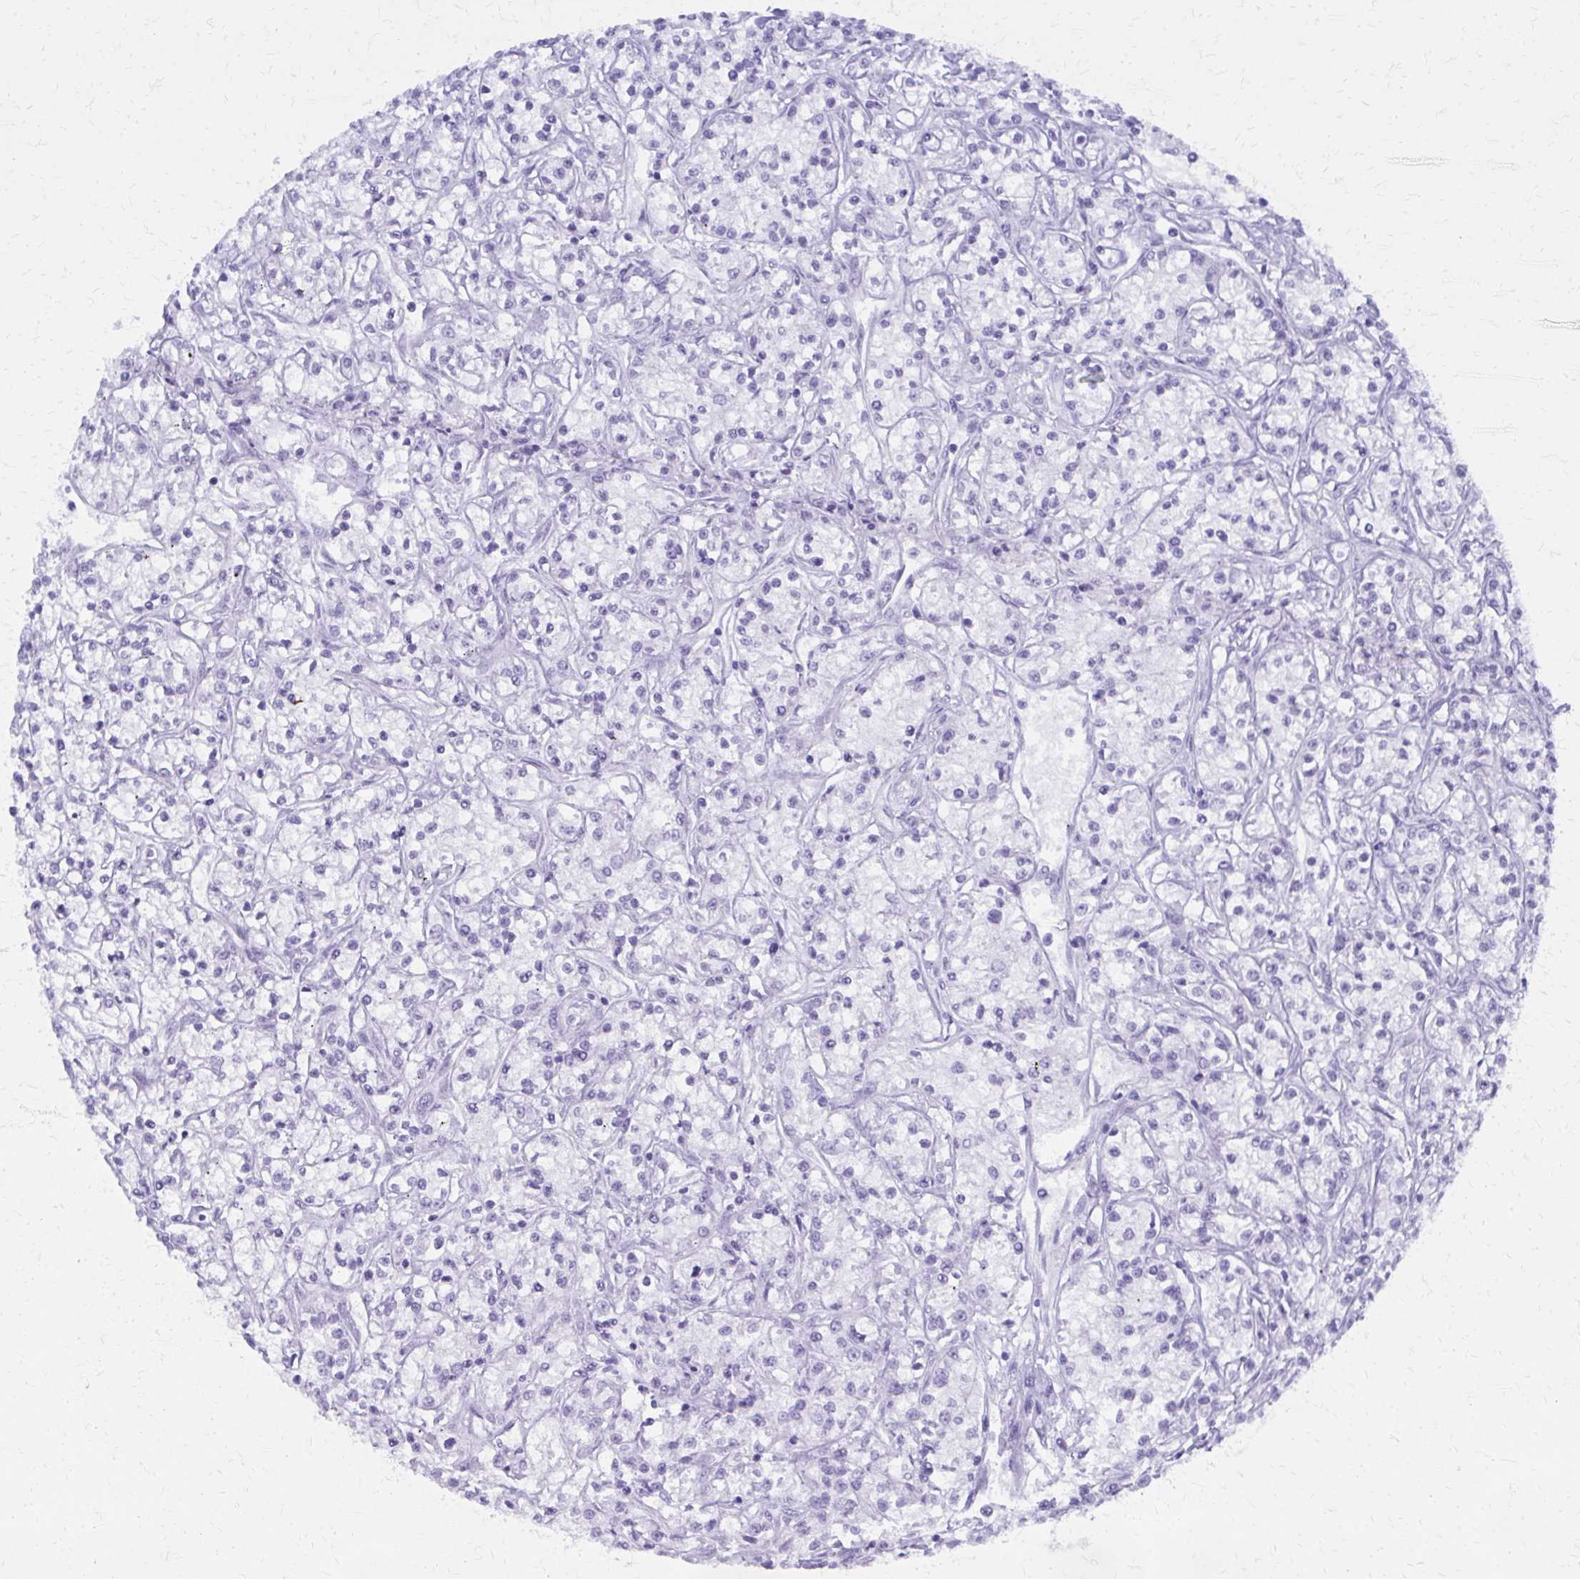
{"staining": {"intensity": "negative", "quantity": "none", "location": "none"}, "tissue": "renal cancer", "cell_type": "Tumor cells", "image_type": "cancer", "snomed": [{"axis": "morphology", "description": "Adenocarcinoma, NOS"}, {"axis": "topography", "description": "Kidney"}], "caption": "A high-resolution image shows immunohistochemistry staining of renal adenocarcinoma, which exhibits no significant positivity in tumor cells. The staining was performed using DAB to visualize the protein expression in brown, while the nuclei were stained in blue with hematoxylin (Magnification: 20x).", "gene": "GFAP", "patient": {"sex": "female", "age": 59}}